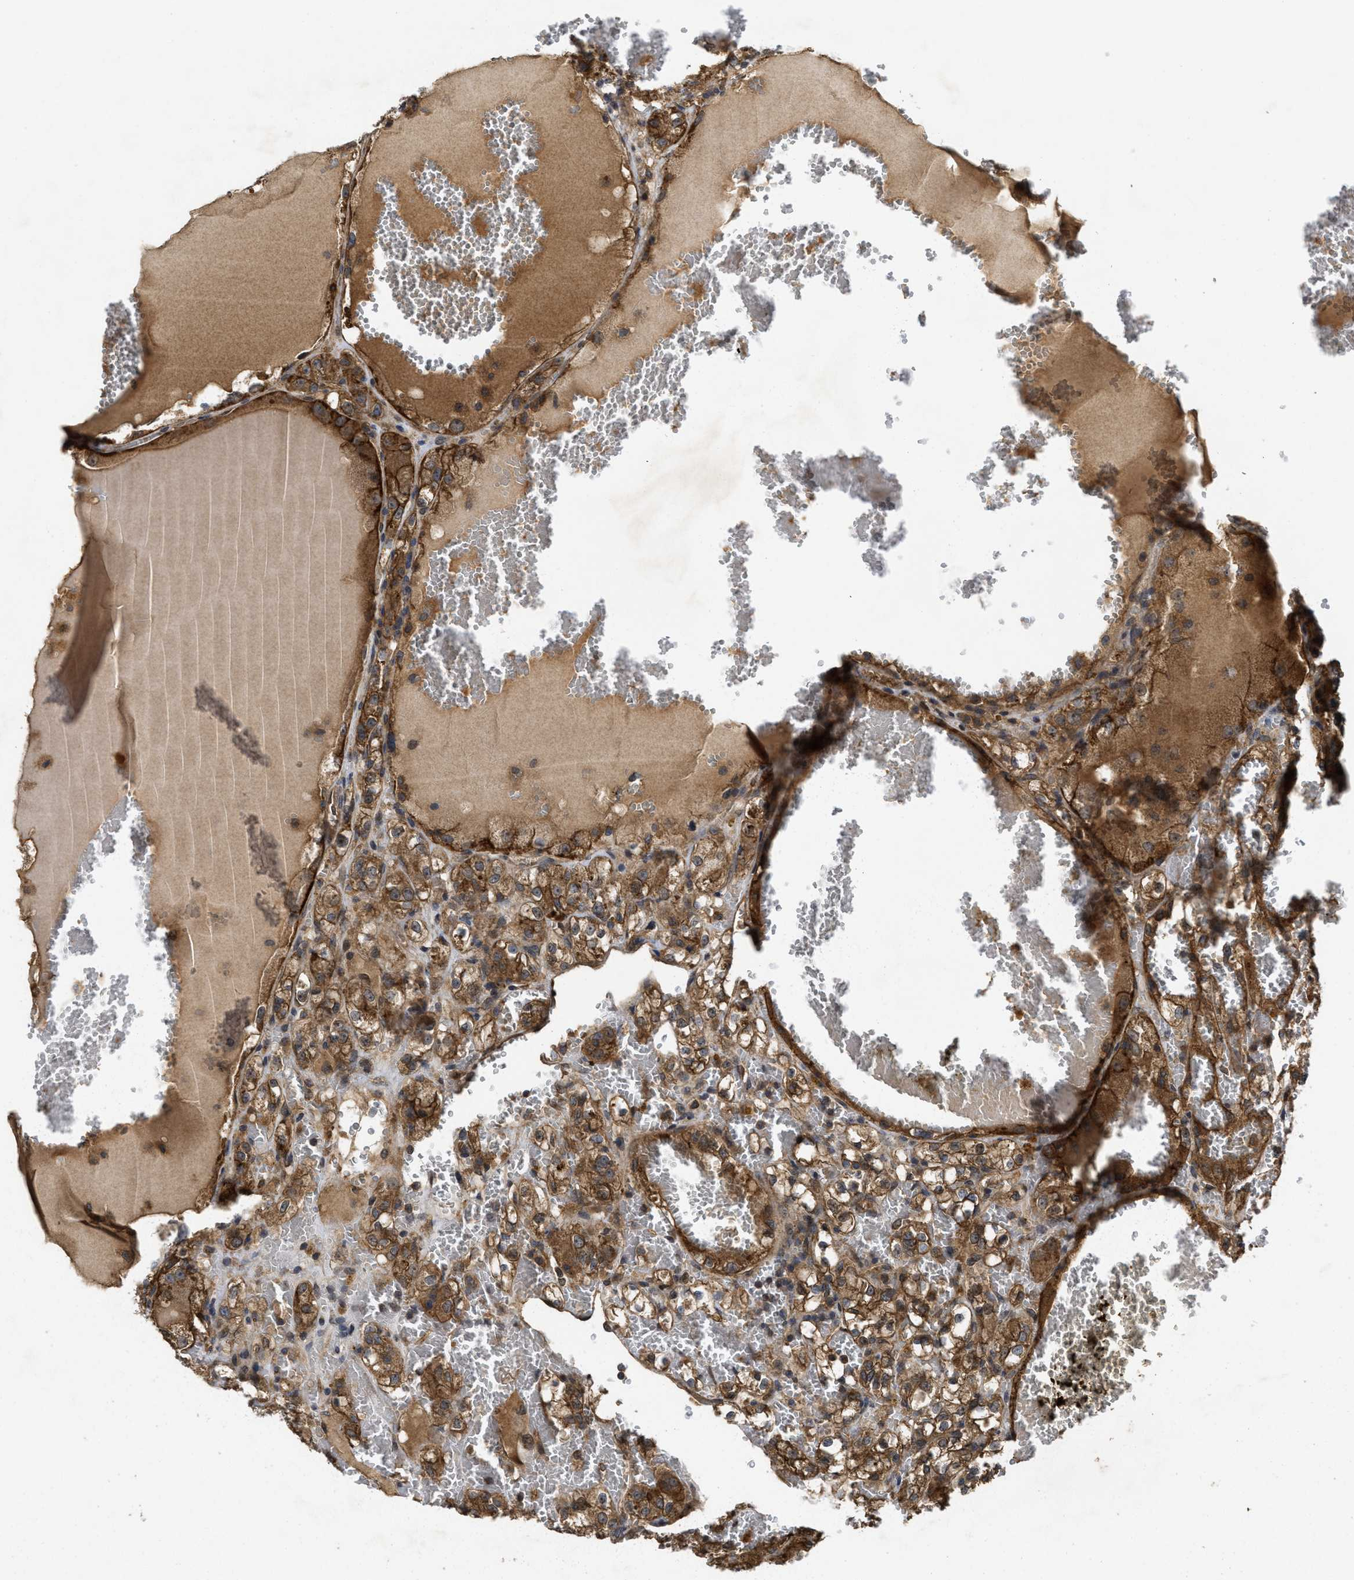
{"staining": {"intensity": "strong", "quantity": ">75%", "location": "cytoplasmic/membranous"}, "tissue": "renal cancer", "cell_type": "Tumor cells", "image_type": "cancer", "snomed": [{"axis": "morphology", "description": "Normal tissue, NOS"}, {"axis": "morphology", "description": "Adenocarcinoma, NOS"}, {"axis": "topography", "description": "Kidney"}], "caption": "This is a micrograph of immunohistochemistry staining of renal cancer, which shows strong positivity in the cytoplasmic/membranous of tumor cells.", "gene": "FZD6", "patient": {"sex": "male", "age": 61}}